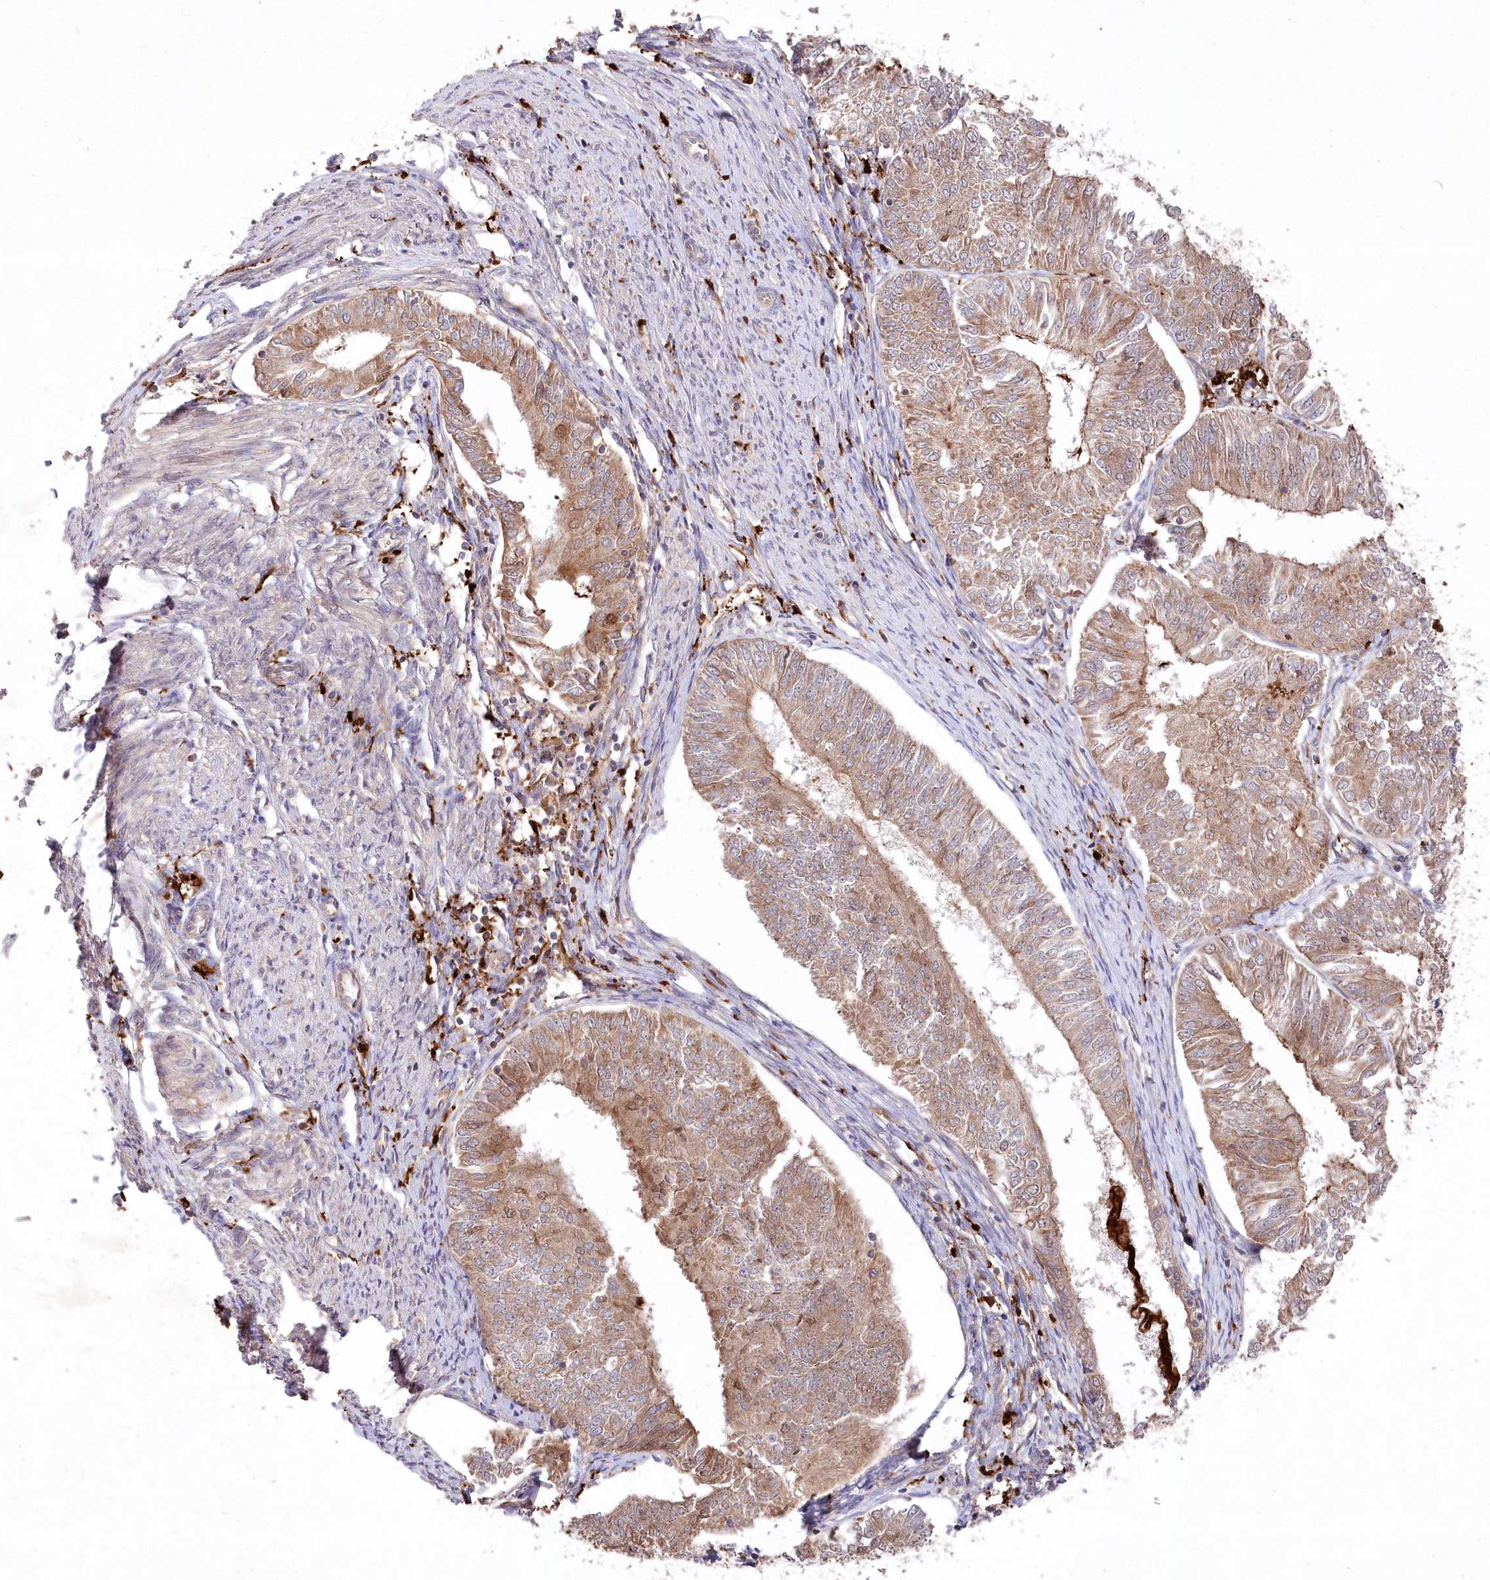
{"staining": {"intensity": "moderate", "quantity": ">75%", "location": "cytoplasmic/membranous"}, "tissue": "endometrial cancer", "cell_type": "Tumor cells", "image_type": "cancer", "snomed": [{"axis": "morphology", "description": "Adenocarcinoma, NOS"}, {"axis": "topography", "description": "Endometrium"}], "caption": "This micrograph shows endometrial adenocarcinoma stained with immunohistochemistry (IHC) to label a protein in brown. The cytoplasmic/membranous of tumor cells show moderate positivity for the protein. Nuclei are counter-stained blue.", "gene": "PPP1R21", "patient": {"sex": "female", "age": 58}}